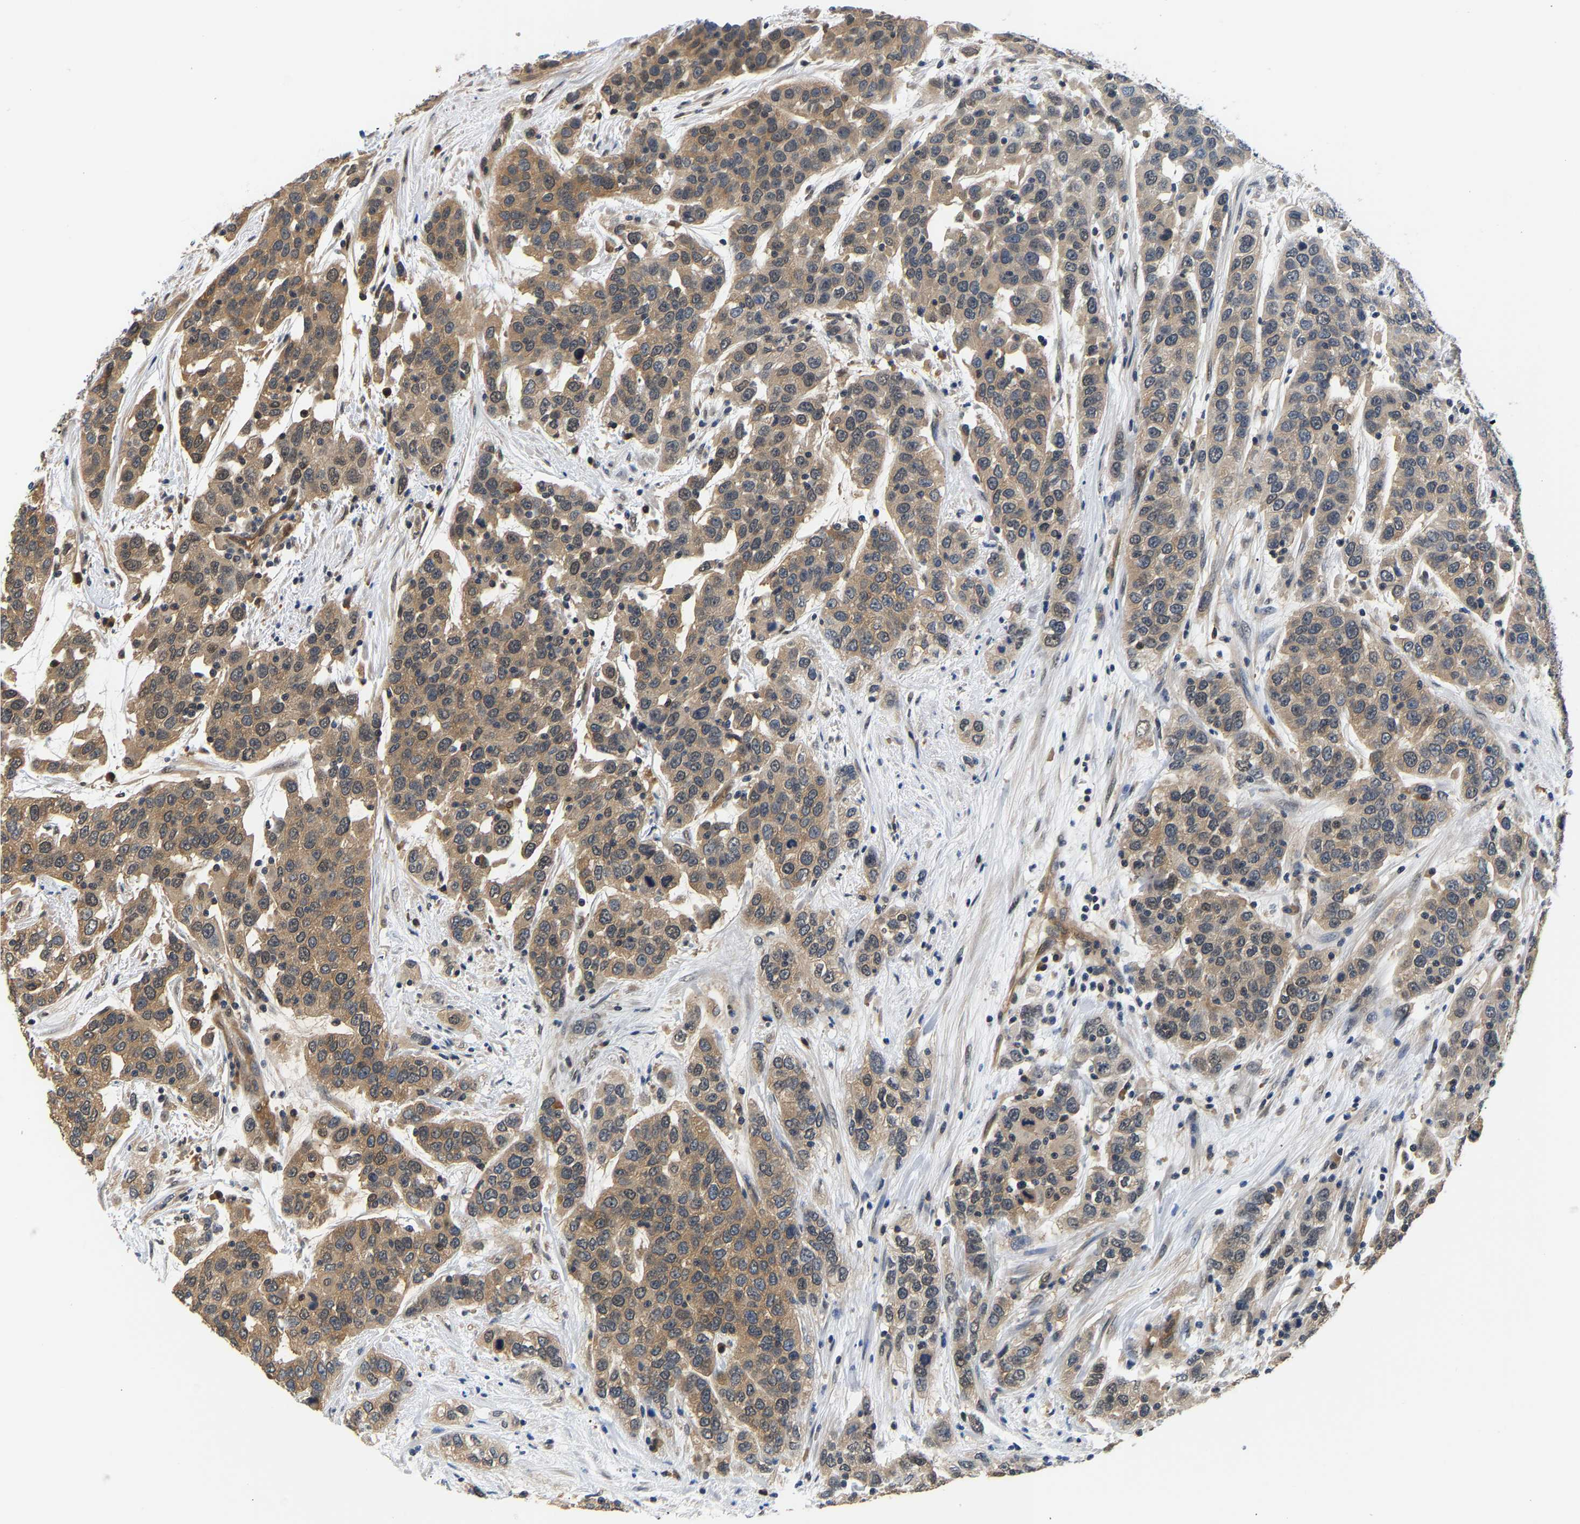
{"staining": {"intensity": "moderate", "quantity": ">75%", "location": "cytoplasmic/membranous"}, "tissue": "urothelial cancer", "cell_type": "Tumor cells", "image_type": "cancer", "snomed": [{"axis": "morphology", "description": "Urothelial carcinoma, High grade"}, {"axis": "topography", "description": "Urinary bladder"}], "caption": "Approximately >75% of tumor cells in high-grade urothelial carcinoma show moderate cytoplasmic/membranous protein expression as visualized by brown immunohistochemical staining.", "gene": "ARHGEF12", "patient": {"sex": "female", "age": 80}}